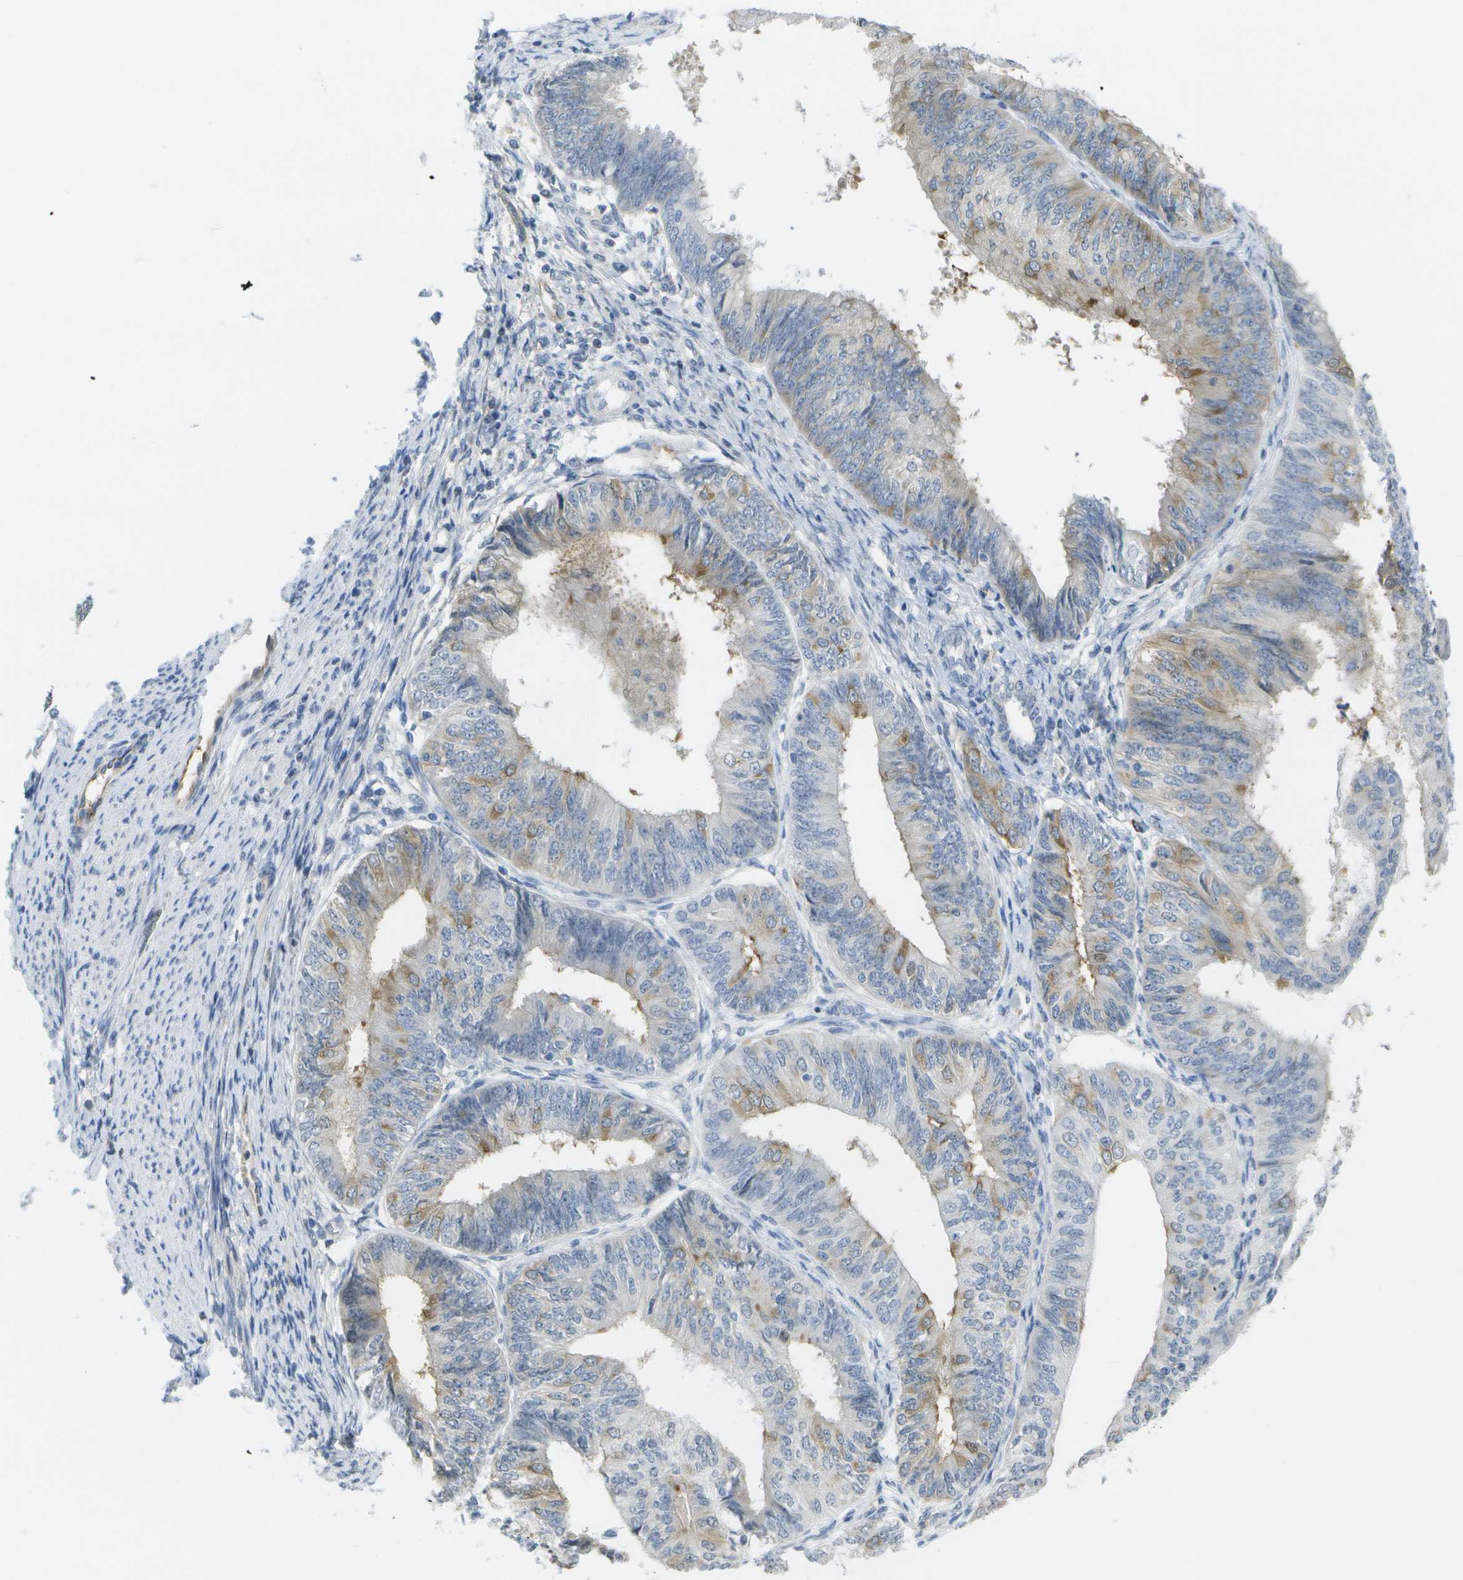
{"staining": {"intensity": "weak", "quantity": "<25%", "location": "cytoplasmic/membranous"}, "tissue": "endometrial cancer", "cell_type": "Tumor cells", "image_type": "cancer", "snomed": [{"axis": "morphology", "description": "Adenocarcinoma, NOS"}, {"axis": "topography", "description": "Endometrium"}], "caption": "Protein analysis of endometrial cancer (adenocarcinoma) shows no significant expression in tumor cells.", "gene": "MARCHF8", "patient": {"sex": "female", "age": 58}}